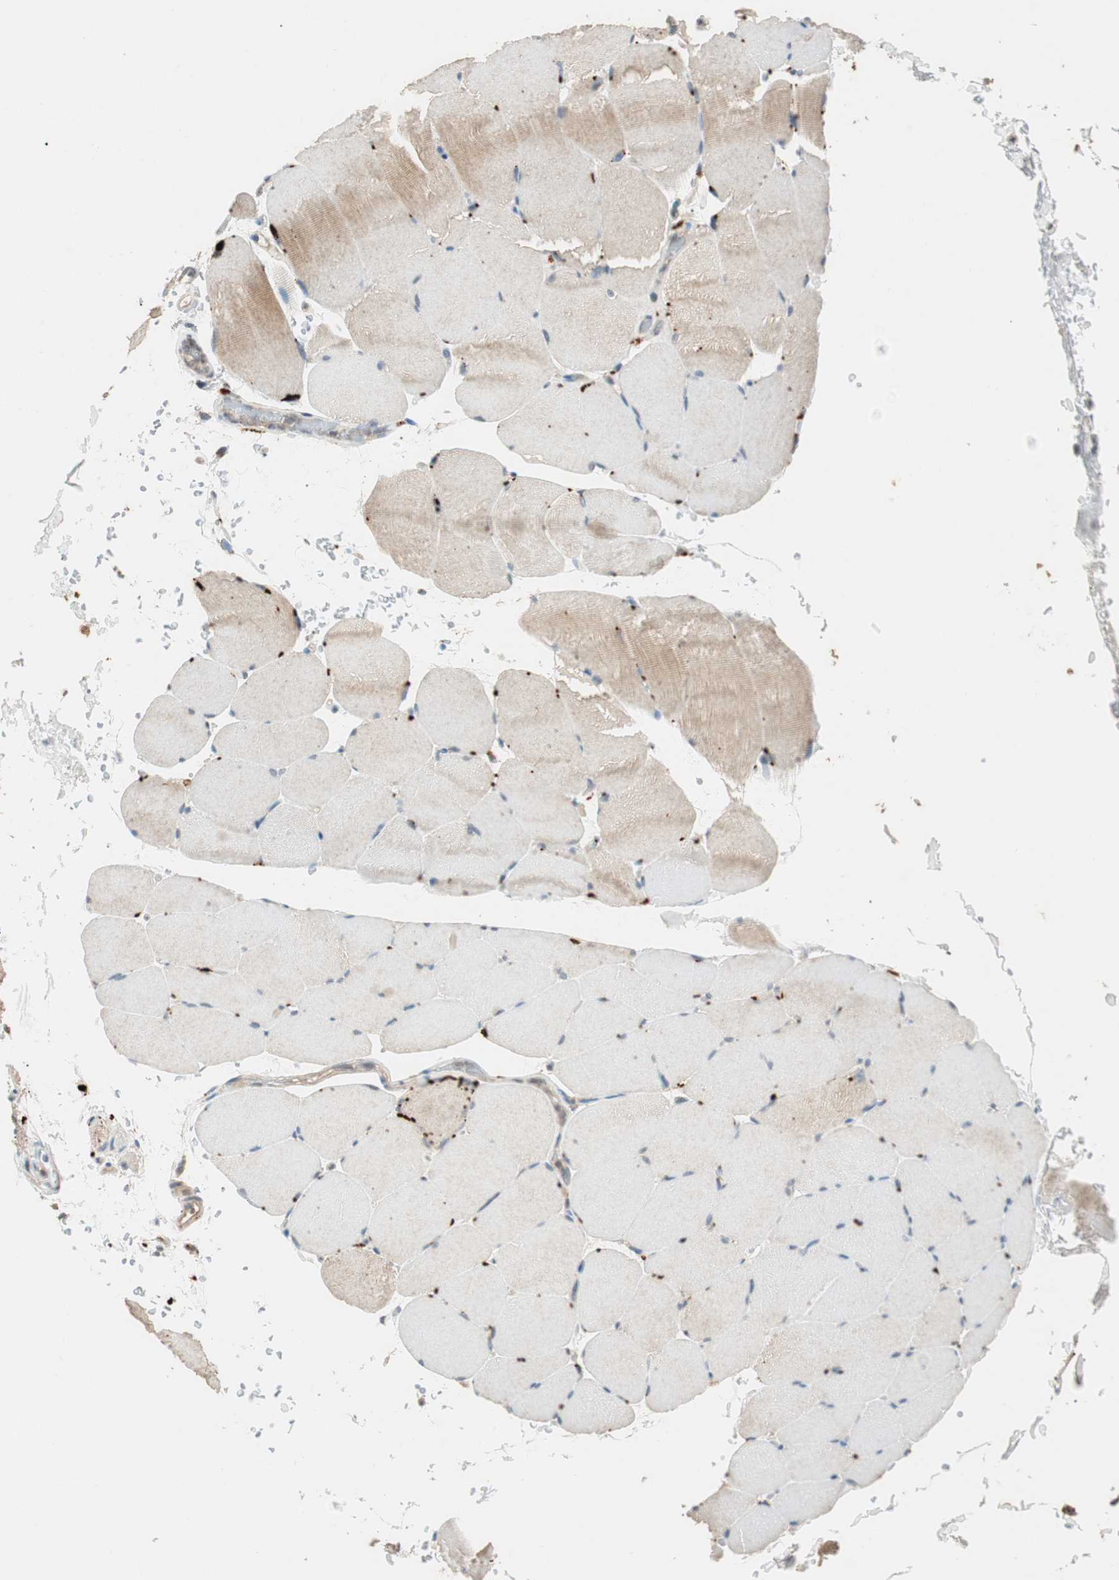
{"staining": {"intensity": "moderate", "quantity": "25%-75%", "location": "cytoplasmic/membranous"}, "tissue": "skeletal muscle", "cell_type": "Myocytes", "image_type": "normal", "snomed": [{"axis": "morphology", "description": "Normal tissue, NOS"}, {"axis": "topography", "description": "Skeletal muscle"}, {"axis": "topography", "description": "Parathyroid gland"}], "caption": "Myocytes display moderate cytoplasmic/membranous positivity in about 25%-75% of cells in normal skeletal muscle.", "gene": "GLB1", "patient": {"sex": "female", "age": 37}}